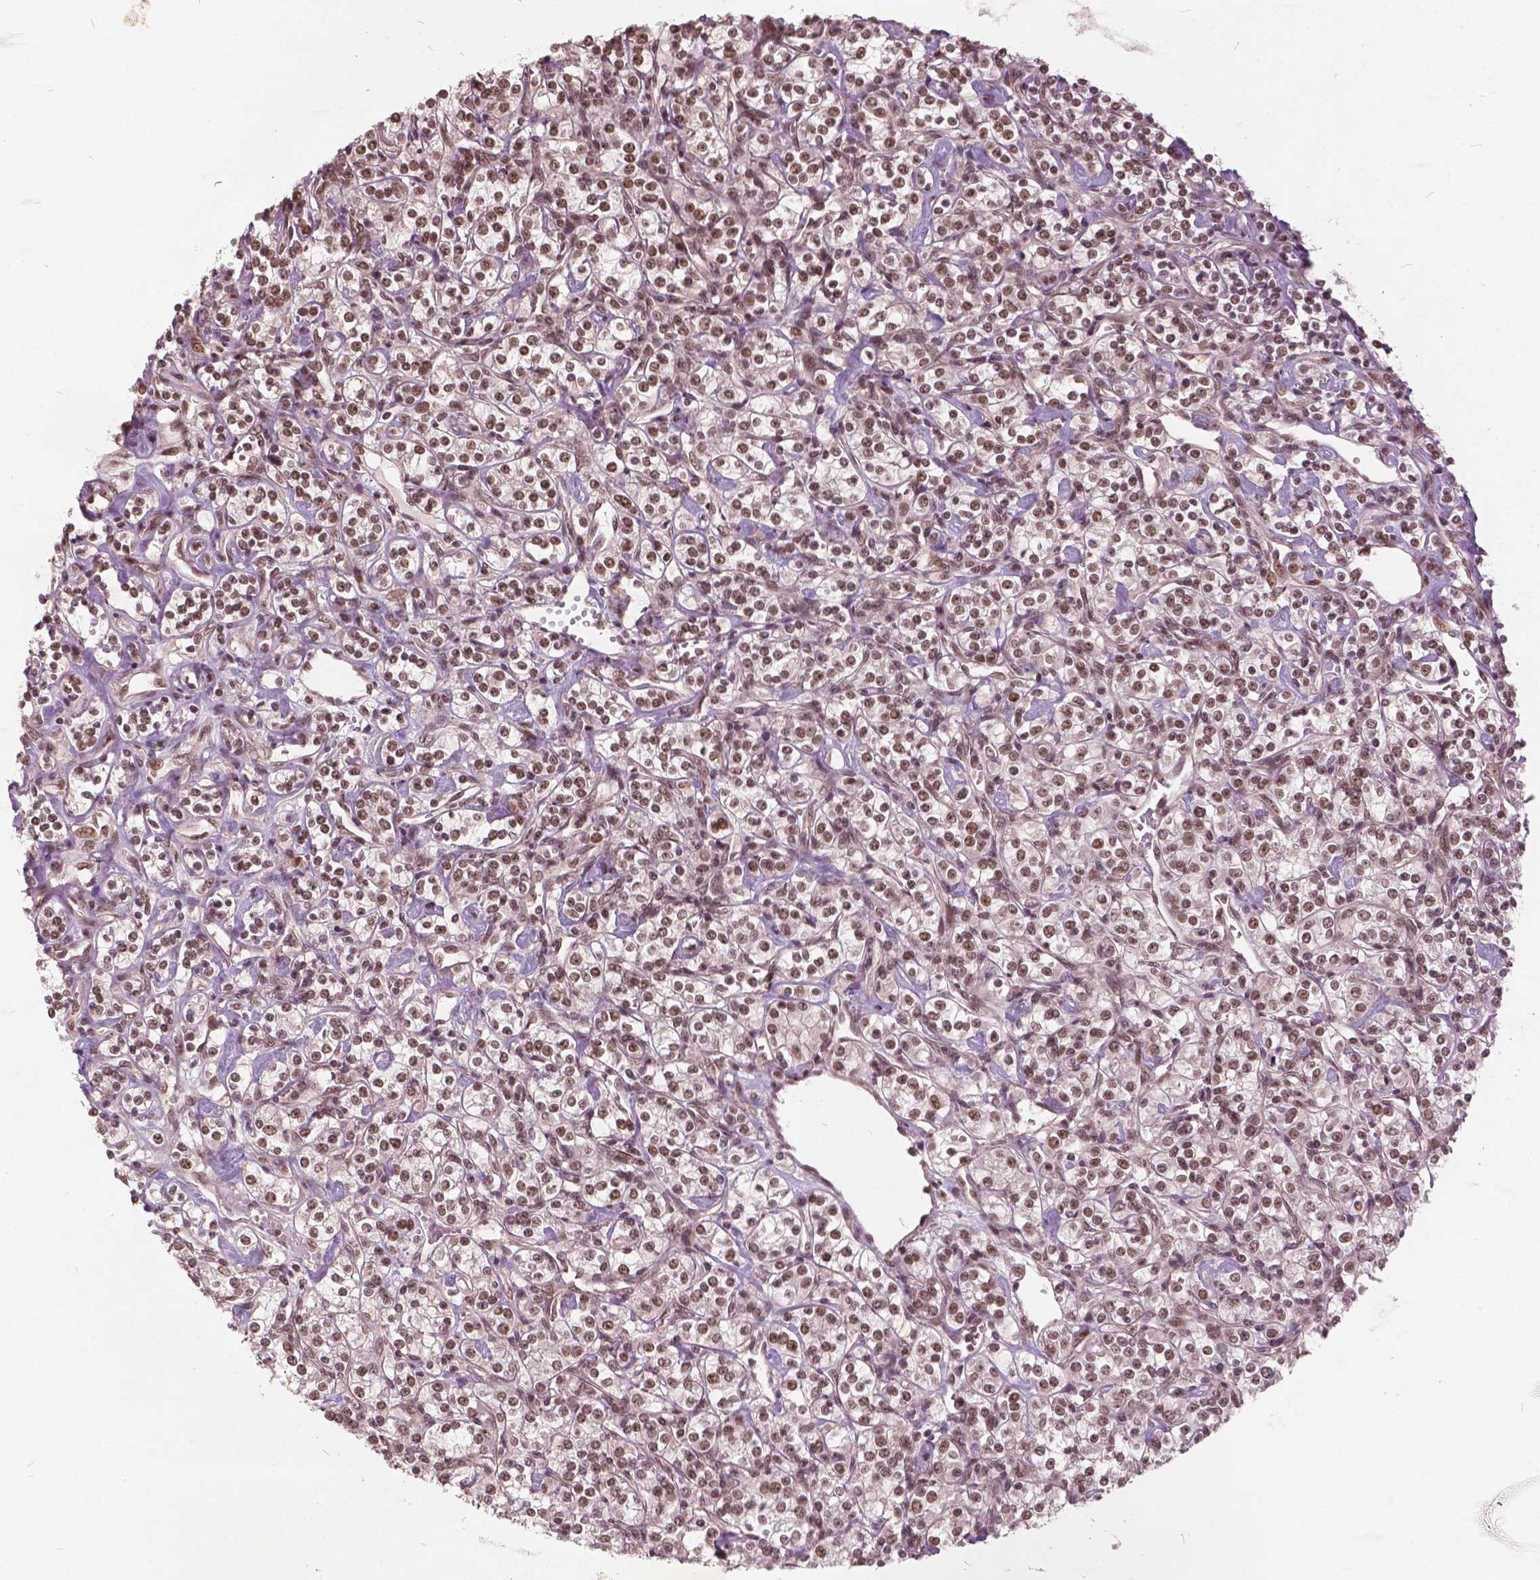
{"staining": {"intensity": "moderate", "quantity": ">75%", "location": "nuclear"}, "tissue": "renal cancer", "cell_type": "Tumor cells", "image_type": "cancer", "snomed": [{"axis": "morphology", "description": "Adenocarcinoma, NOS"}, {"axis": "topography", "description": "Kidney"}], "caption": "Immunohistochemistry (IHC) of adenocarcinoma (renal) reveals medium levels of moderate nuclear expression in approximately >75% of tumor cells.", "gene": "GPS2", "patient": {"sex": "male", "age": 77}}